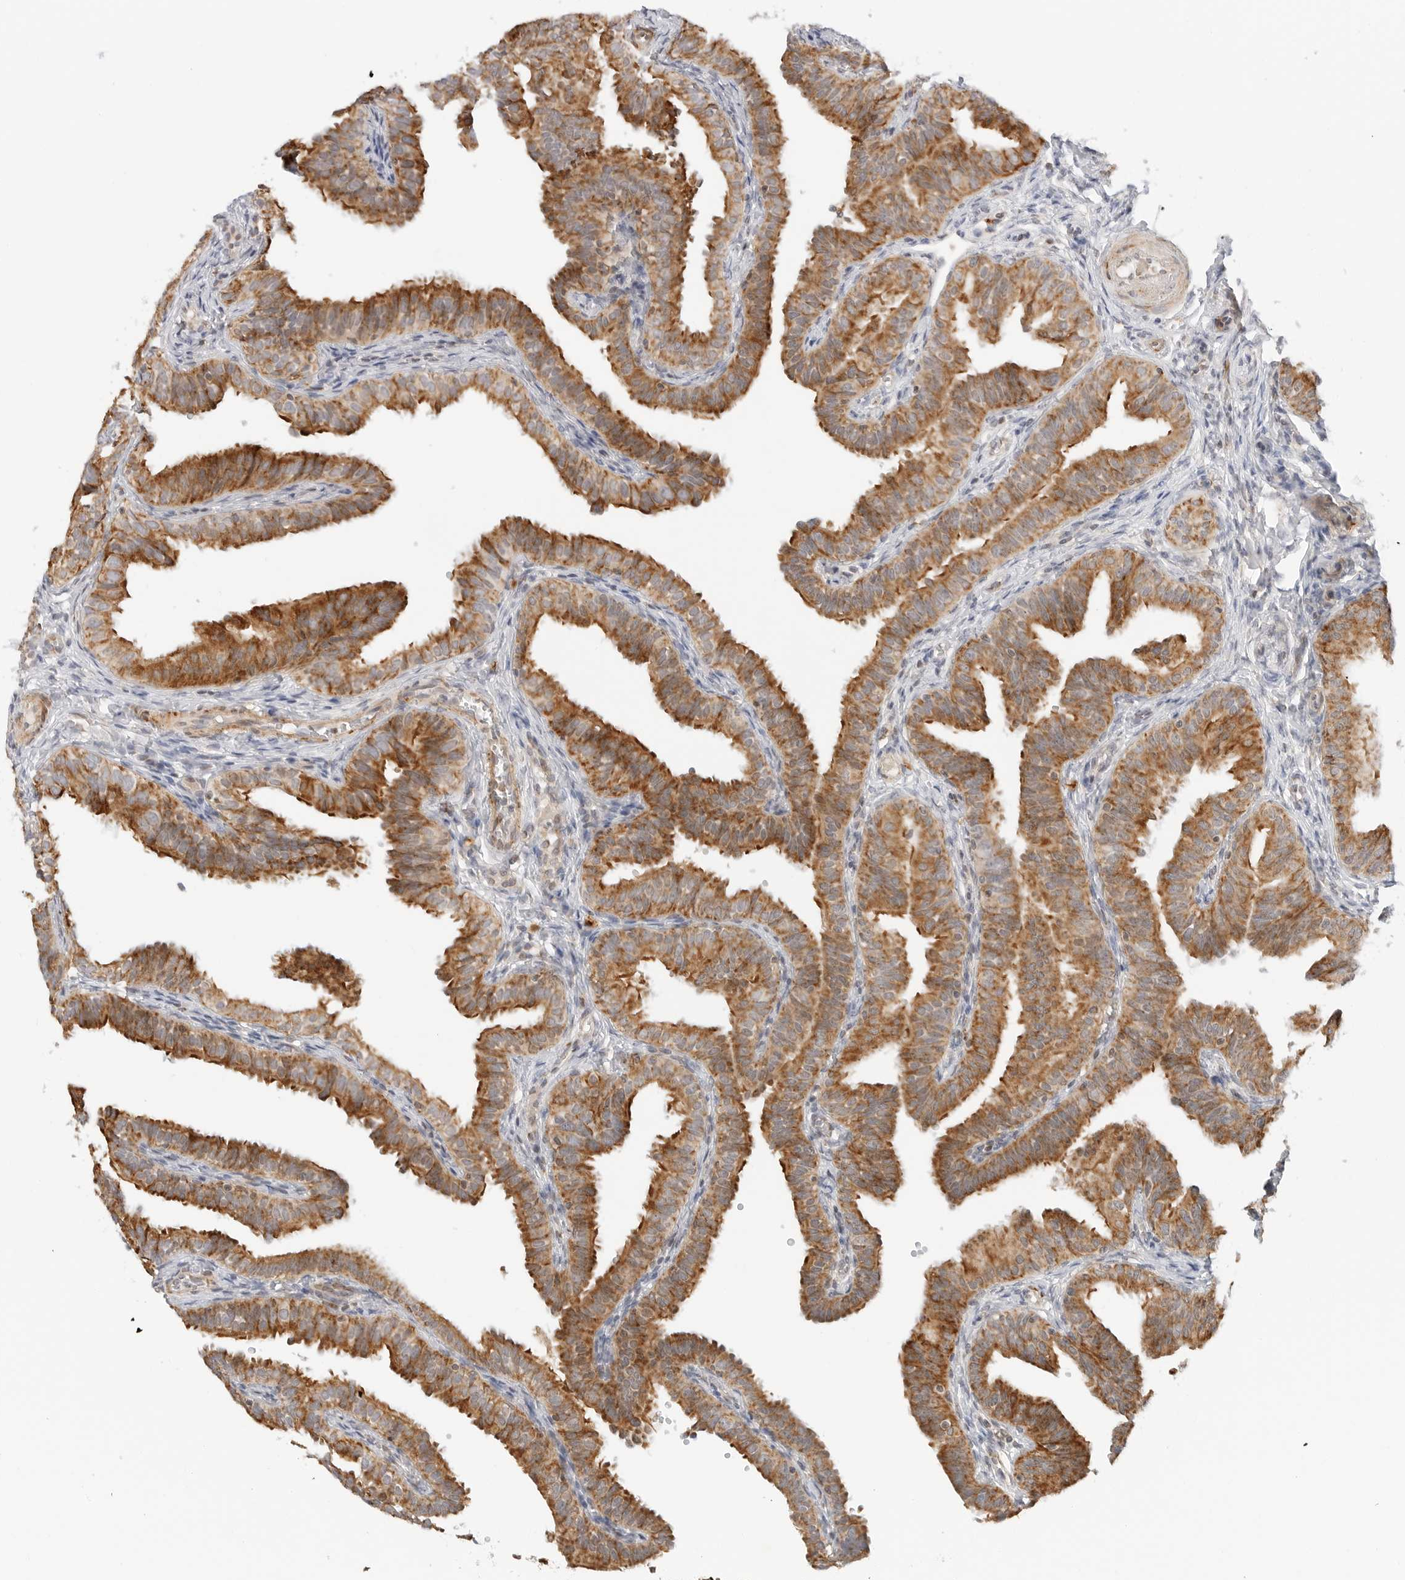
{"staining": {"intensity": "moderate", "quantity": ">75%", "location": "cytoplasmic/membranous"}, "tissue": "fallopian tube", "cell_type": "Glandular cells", "image_type": "normal", "snomed": [{"axis": "morphology", "description": "Normal tissue, NOS"}, {"axis": "topography", "description": "Fallopian tube"}], "caption": "Fallopian tube stained for a protein reveals moderate cytoplasmic/membranous positivity in glandular cells. The protein of interest is stained brown, and the nuclei are stained in blue (DAB IHC with brightfield microscopy, high magnification).", "gene": "DYRK4", "patient": {"sex": "female", "age": 35}}